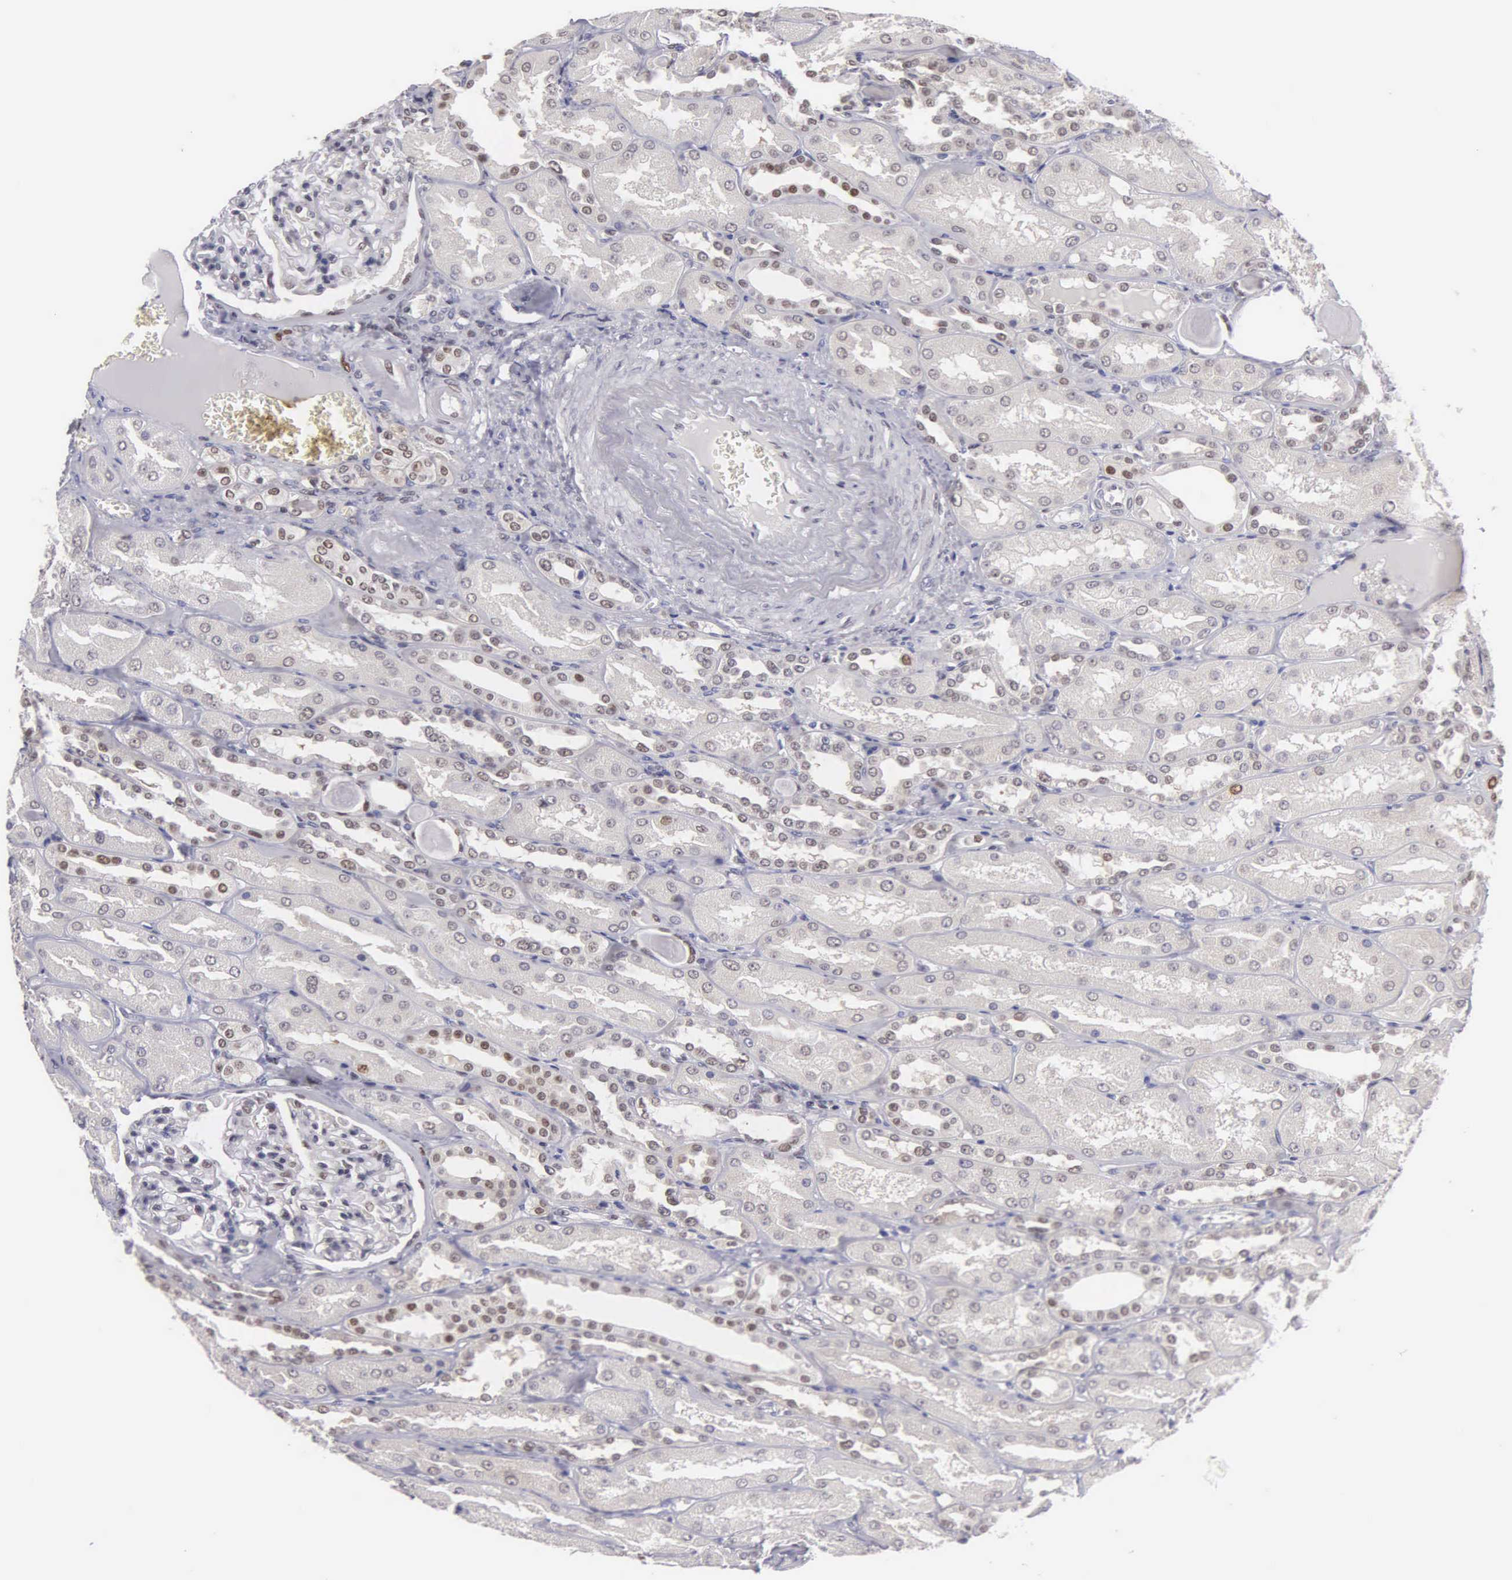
{"staining": {"intensity": "weak", "quantity": "<25%", "location": "nuclear"}, "tissue": "kidney", "cell_type": "Cells in glomeruli", "image_type": "normal", "snomed": [{"axis": "morphology", "description": "Normal tissue, NOS"}, {"axis": "topography", "description": "Kidney"}], "caption": "Immunohistochemistry (IHC) of unremarkable human kidney reveals no staining in cells in glomeruli.", "gene": "UBR7", "patient": {"sex": "male", "age": 61}}